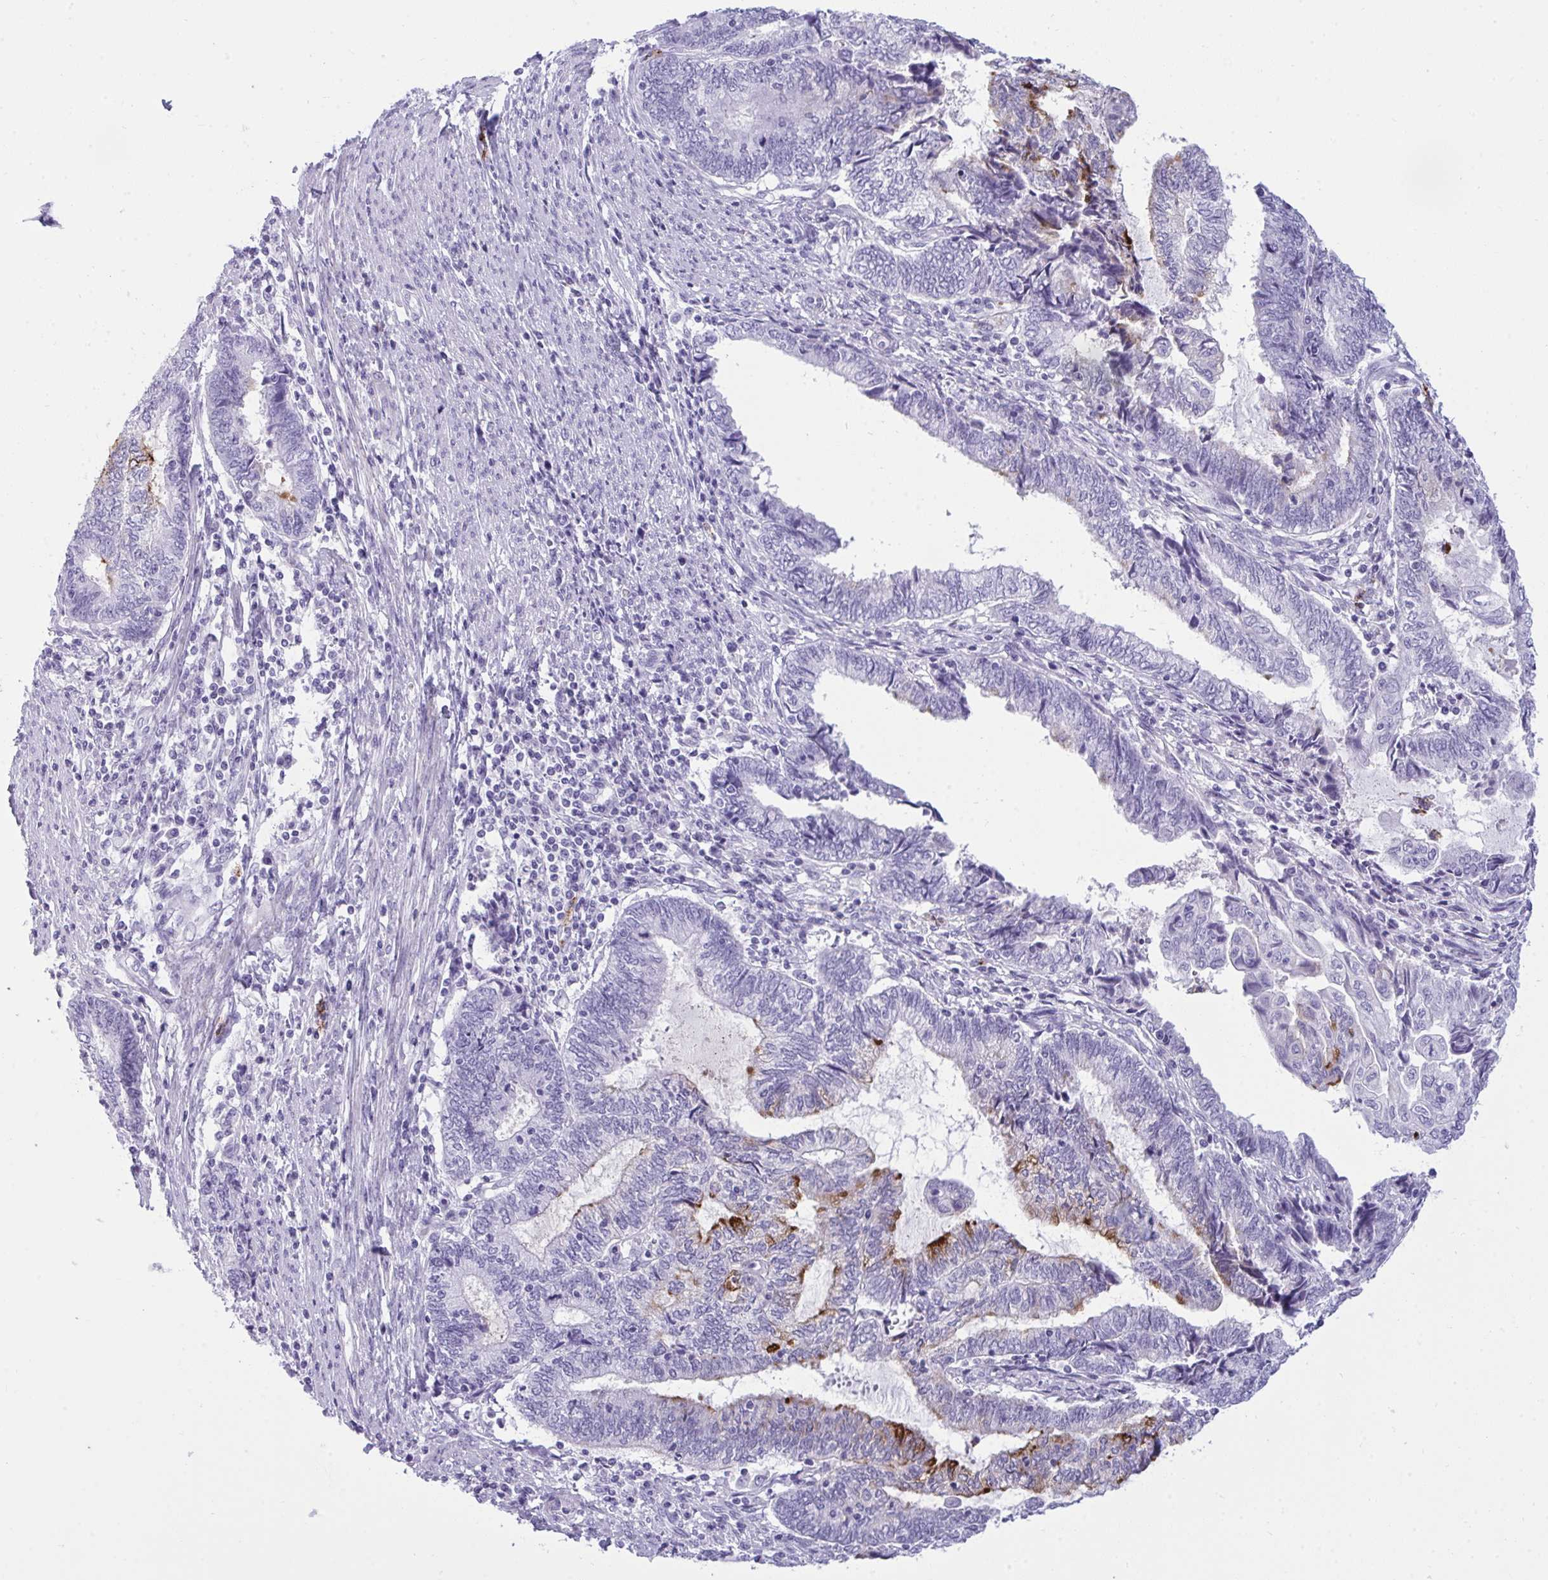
{"staining": {"intensity": "strong", "quantity": "<25%", "location": "cytoplasmic/membranous"}, "tissue": "endometrial cancer", "cell_type": "Tumor cells", "image_type": "cancer", "snomed": [{"axis": "morphology", "description": "Adenocarcinoma, NOS"}, {"axis": "topography", "description": "Uterus"}, {"axis": "topography", "description": "Endometrium"}], "caption": "Immunohistochemistry histopathology image of neoplastic tissue: human adenocarcinoma (endometrial) stained using immunohistochemistry (IHC) exhibits medium levels of strong protein expression localized specifically in the cytoplasmic/membranous of tumor cells, appearing as a cytoplasmic/membranous brown color.", "gene": "ARHGAP42", "patient": {"sex": "female", "age": 70}}